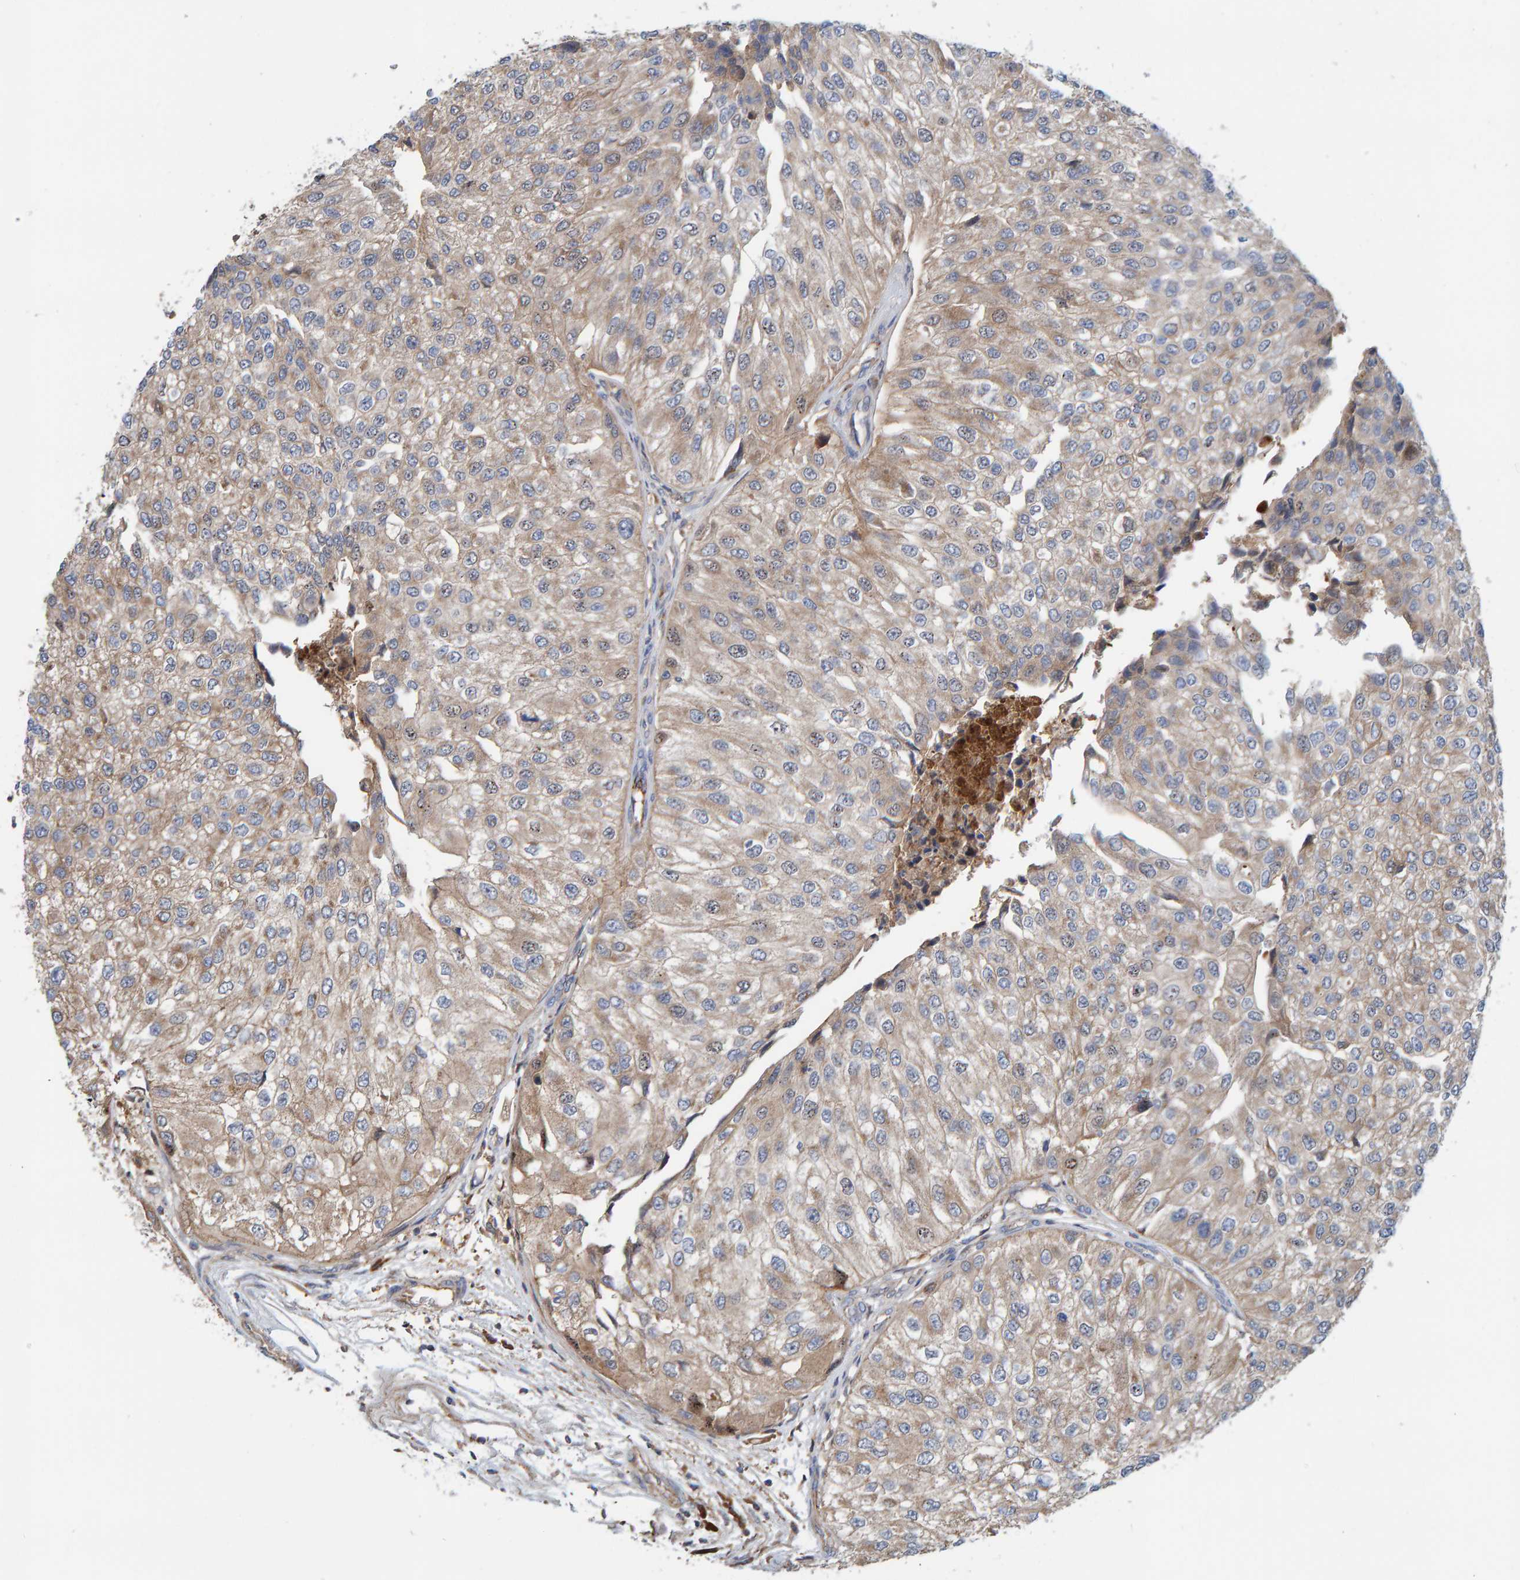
{"staining": {"intensity": "weak", "quantity": ">75%", "location": "cytoplasmic/membranous"}, "tissue": "urothelial cancer", "cell_type": "Tumor cells", "image_type": "cancer", "snomed": [{"axis": "morphology", "description": "Urothelial carcinoma, High grade"}, {"axis": "topography", "description": "Kidney"}, {"axis": "topography", "description": "Urinary bladder"}], "caption": "The immunohistochemical stain labels weak cytoplasmic/membranous staining in tumor cells of urothelial carcinoma (high-grade) tissue.", "gene": "KIAA0753", "patient": {"sex": "male", "age": 77}}